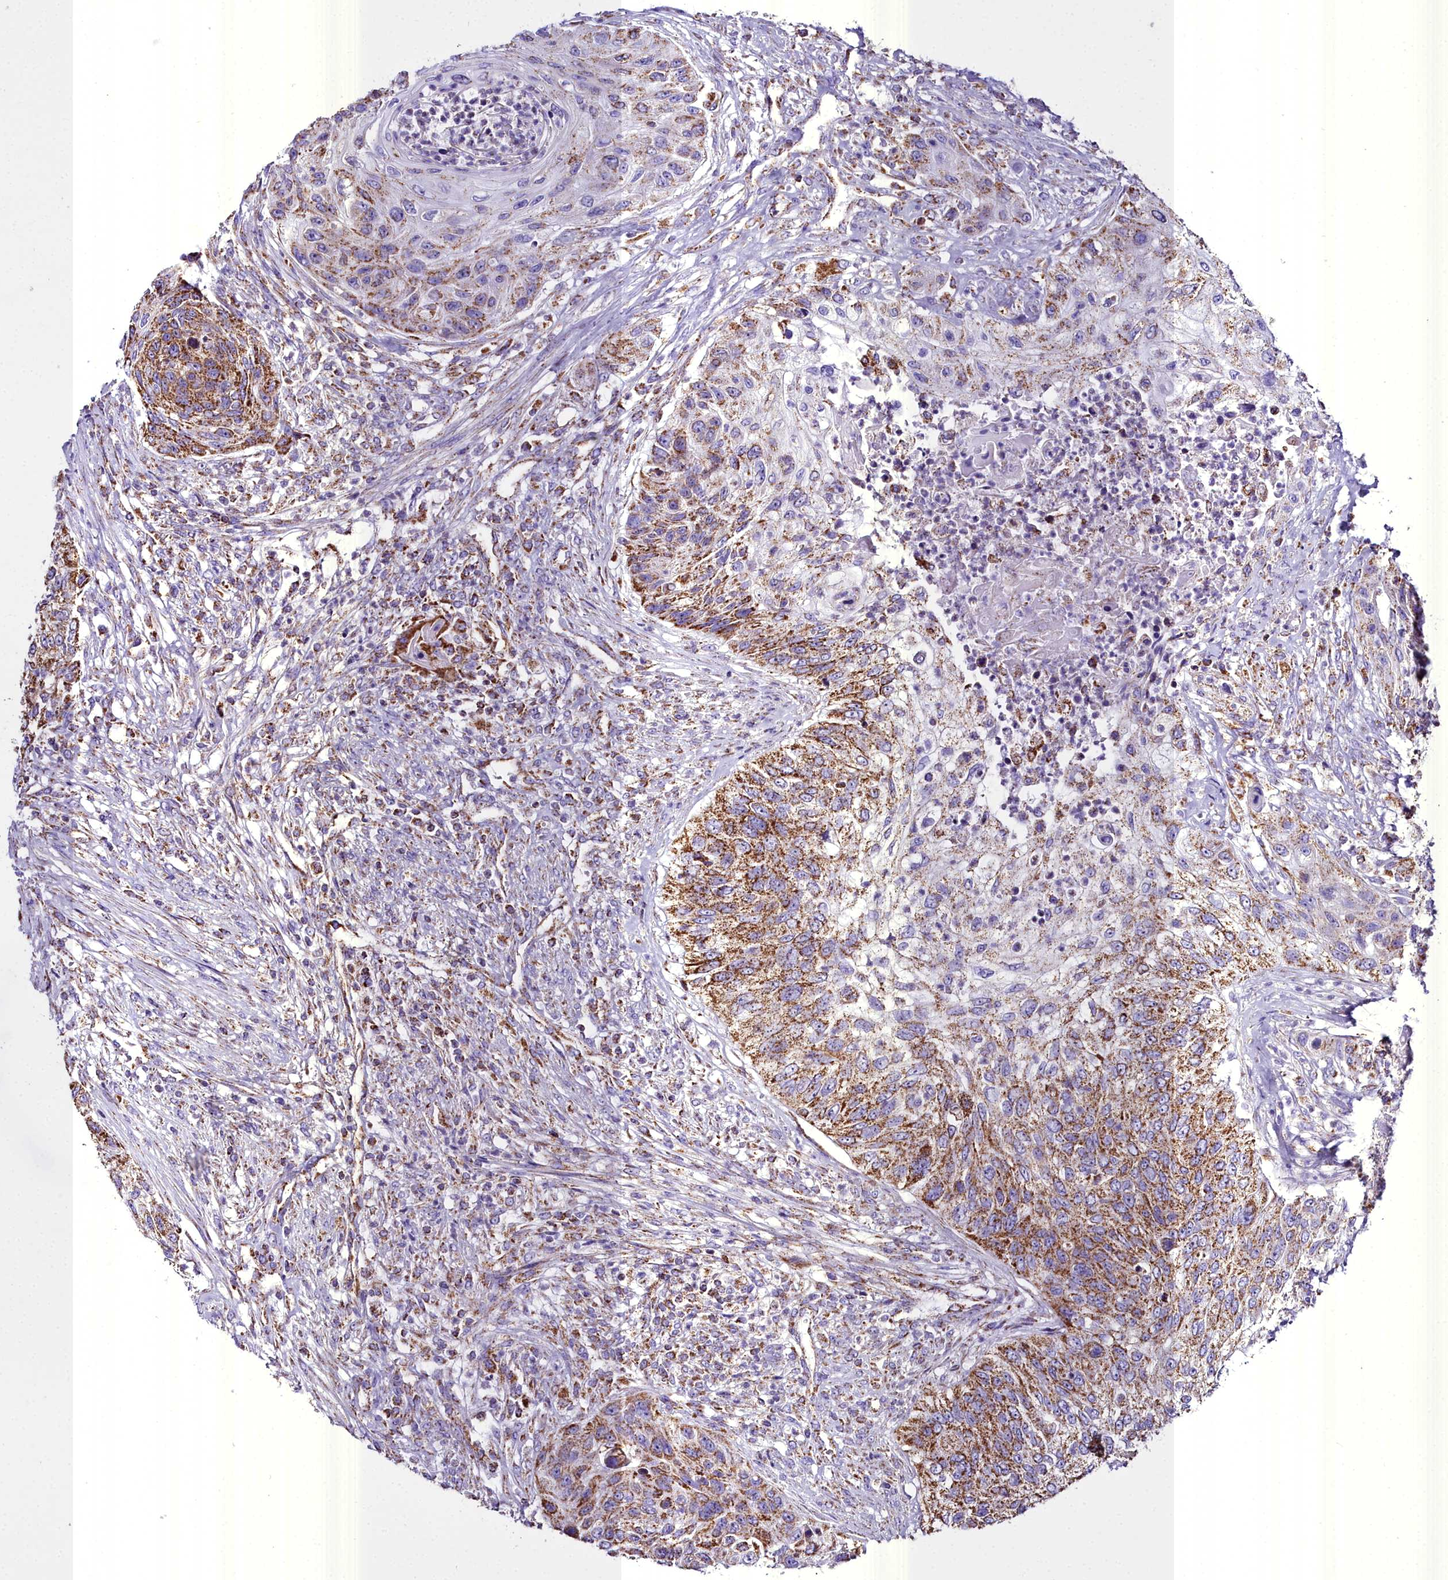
{"staining": {"intensity": "strong", "quantity": "25%-75%", "location": "cytoplasmic/membranous"}, "tissue": "urothelial cancer", "cell_type": "Tumor cells", "image_type": "cancer", "snomed": [{"axis": "morphology", "description": "Urothelial carcinoma, High grade"}, {"axis": "topography", "description": "Urinary bladder"}], "caption": "DAB immunohistochemical staining of human urothelial carcinoma (high-grade) demonstrates strong cytoplasmic/membranous protein staining in approximately 25%-75% of tumor cells.", "gene": "WDFY3", "patient": {"sex": "female", "age": 60}}